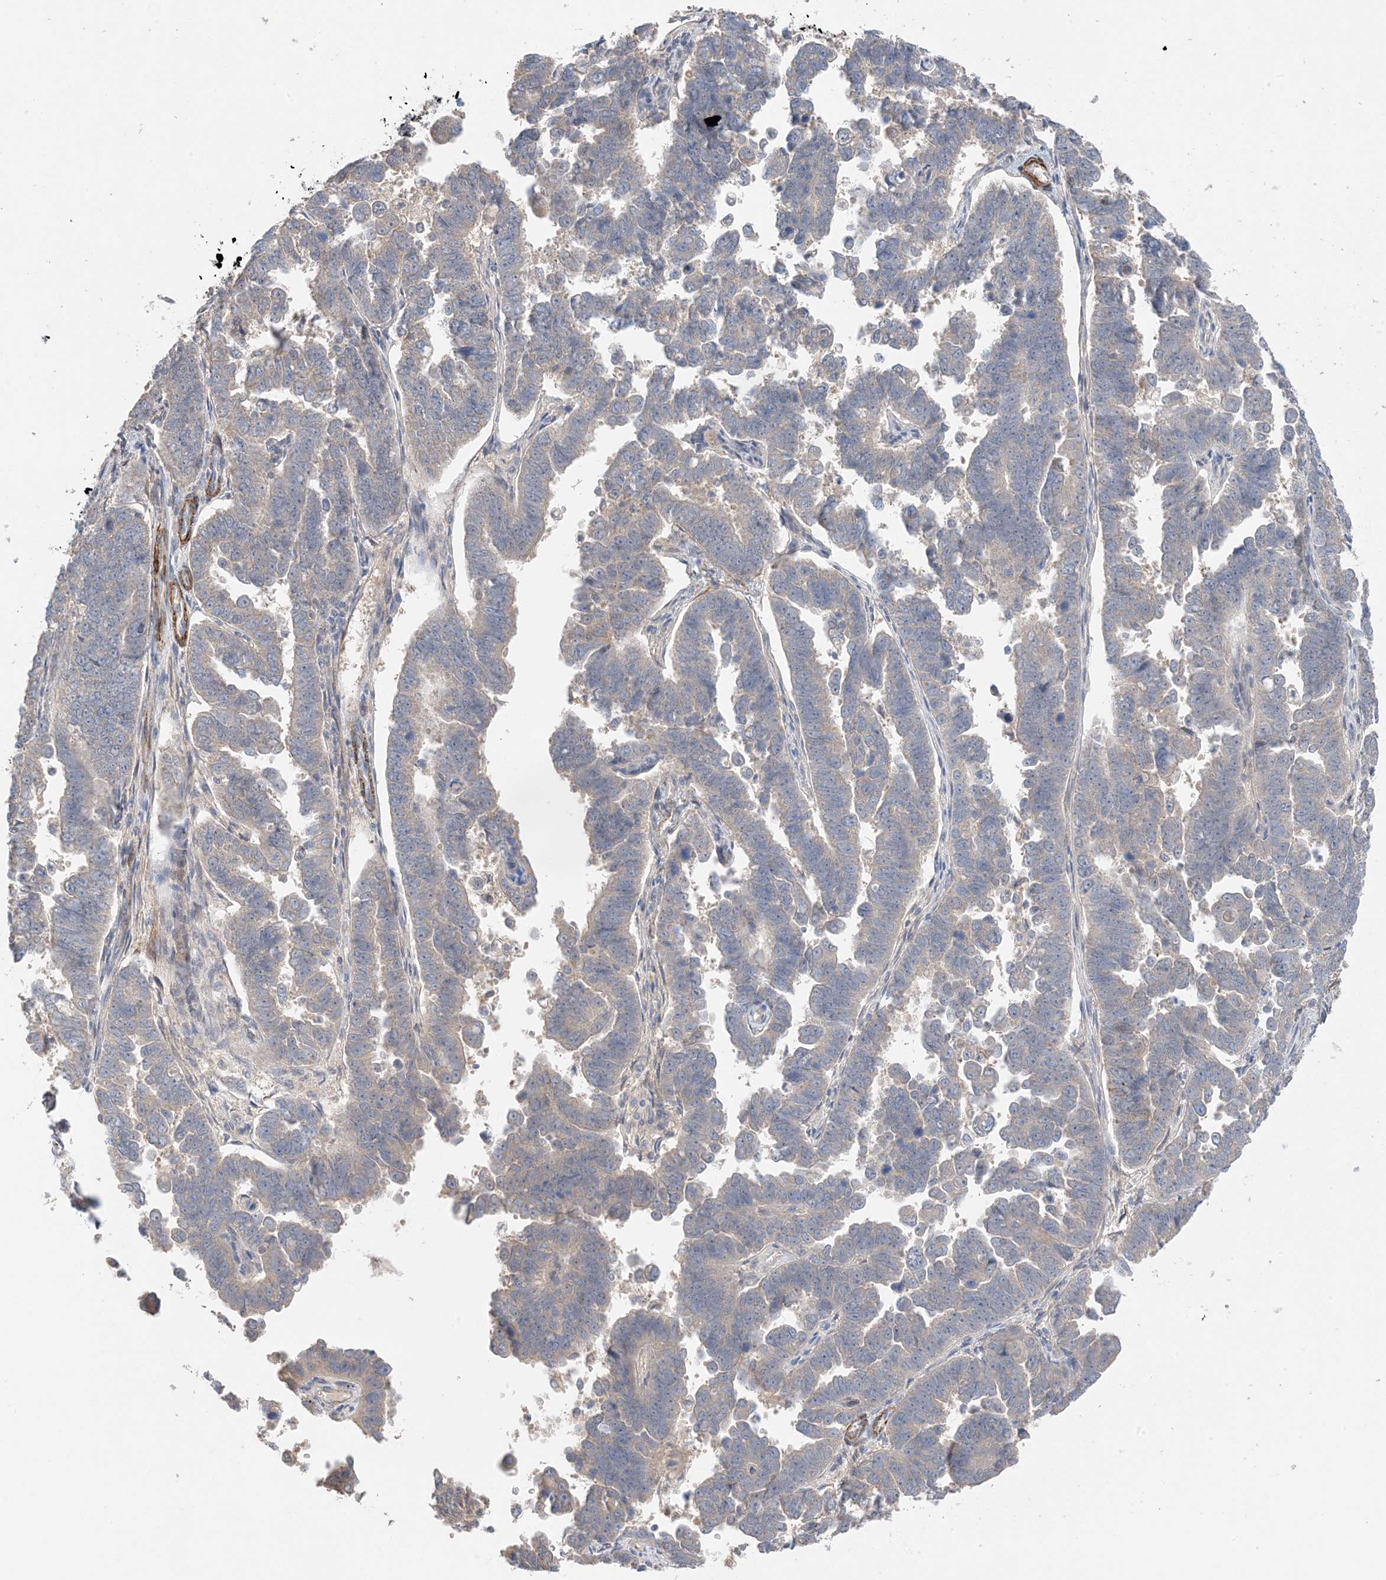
{"staining": {"intensity": "weak", "quantity": "25%-75%", "location": "cytoplasmic/membranous"}, "tissue": "endometrial cancer", "cell_type": "Tumor cells", "image_type": "cancer", "snomed": [{"axis": "morphology", "description": "Adenocarcinoma, NOS"}, {"axis": "topography", "description": "Endometrium"}], "caption": "Adenocarcinoma (endometrial) stained with a brown dye exhibits weak cytoplasmic/membranous positive expression in approximately 25%-75% of tumor cells.", "gene": "KIFBP", "patient": {"sex": "female", "age": 75}}